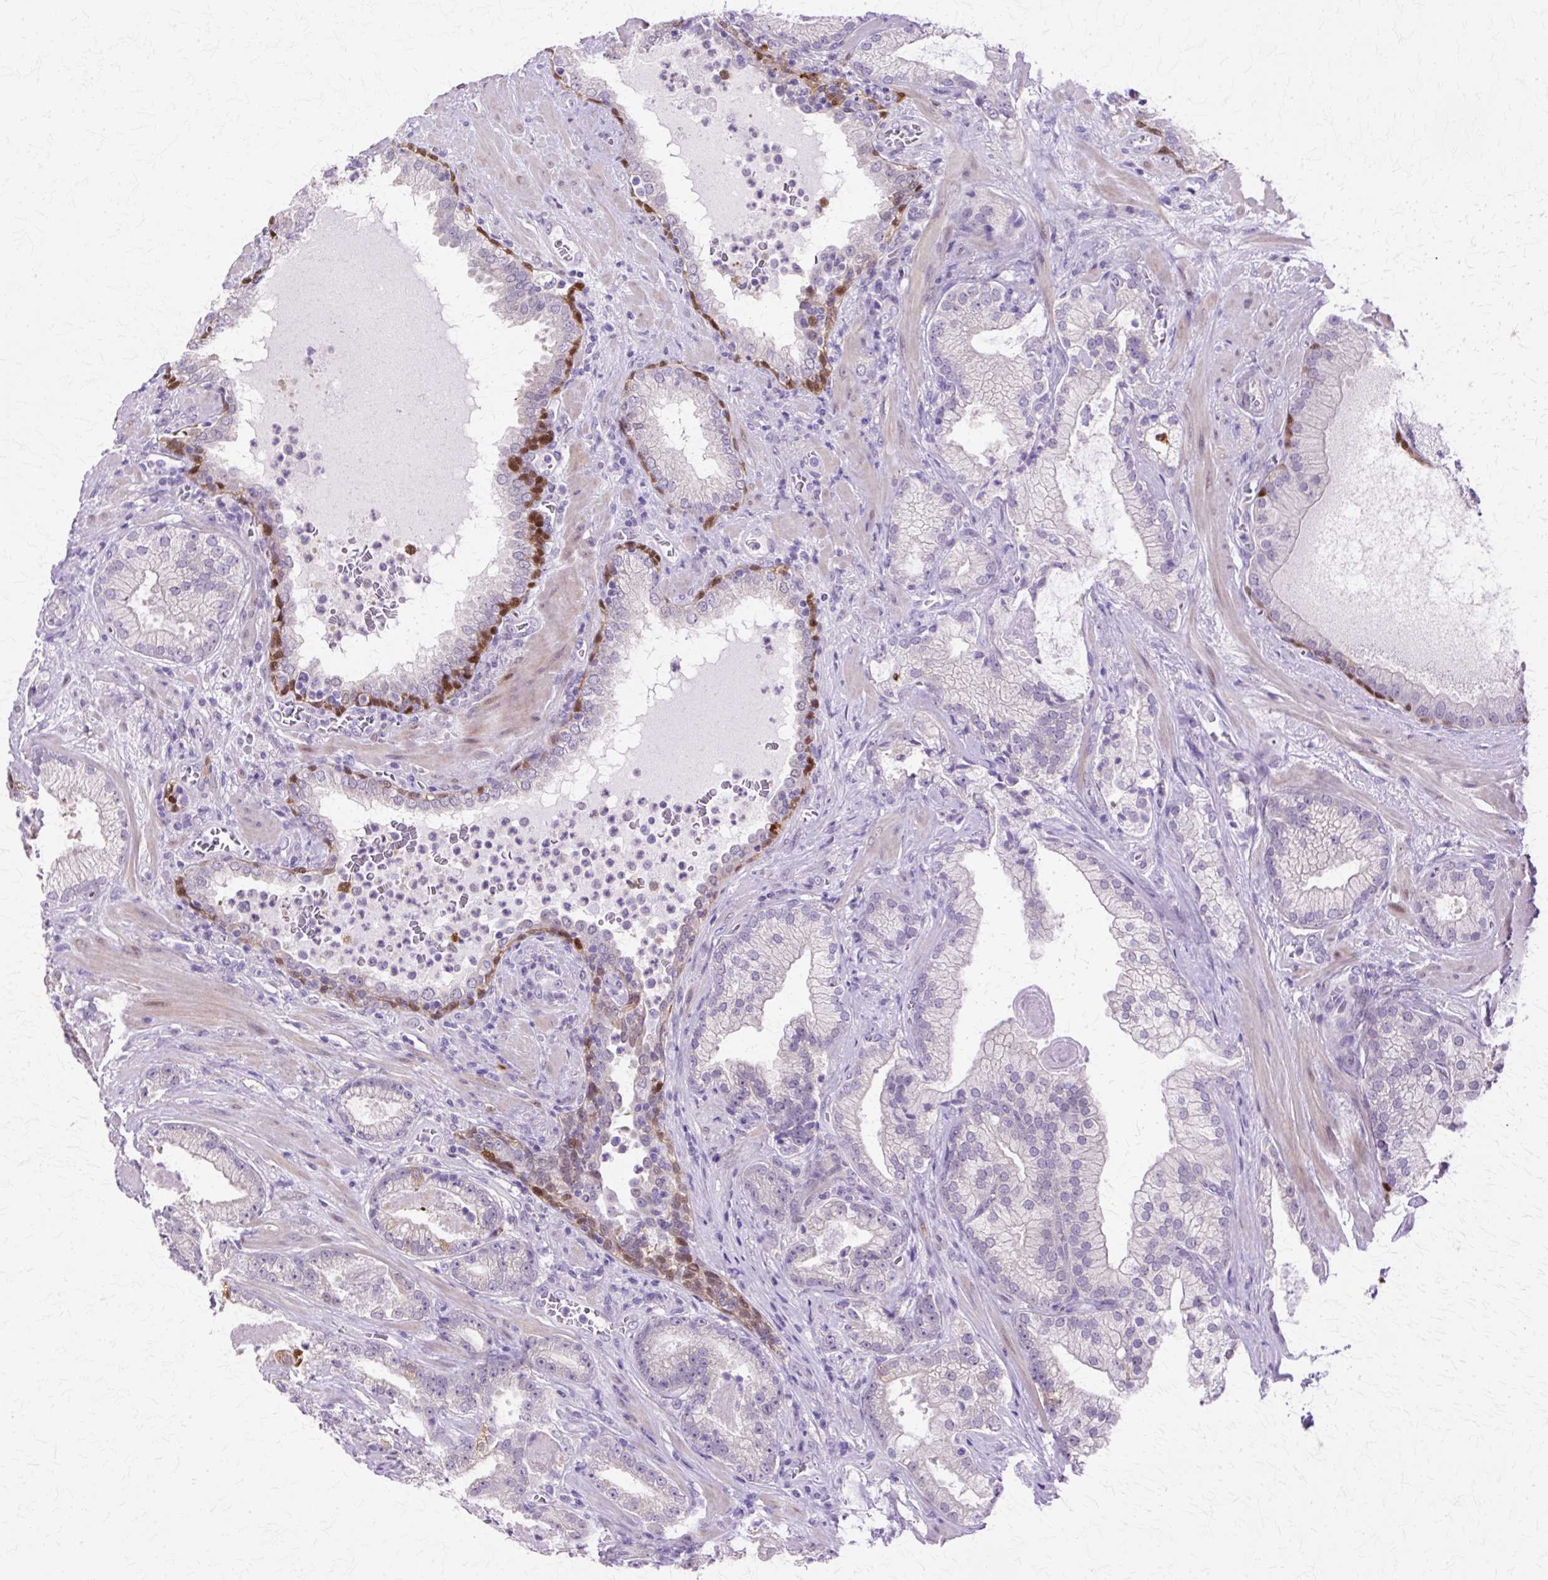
{"staining": {"intensity": "negative", "quantity": "none", "location": "none"}, "tissue": "prostate cancer", "cell_type": "Tumor cells", "image_type": "cancer", "snomed": [{"axis": "morphology", "description": "Adenocarcinoma, High grade"}, {"axis": "topography", "description": "Prostate"}], "caption": "Immunohistochemistry of human prostate cancer displays no expression in tumor cells. (DAB IHC, high magnification).", "gene": "HSPA8", "patient": {"sex": "male", "age": 68}}